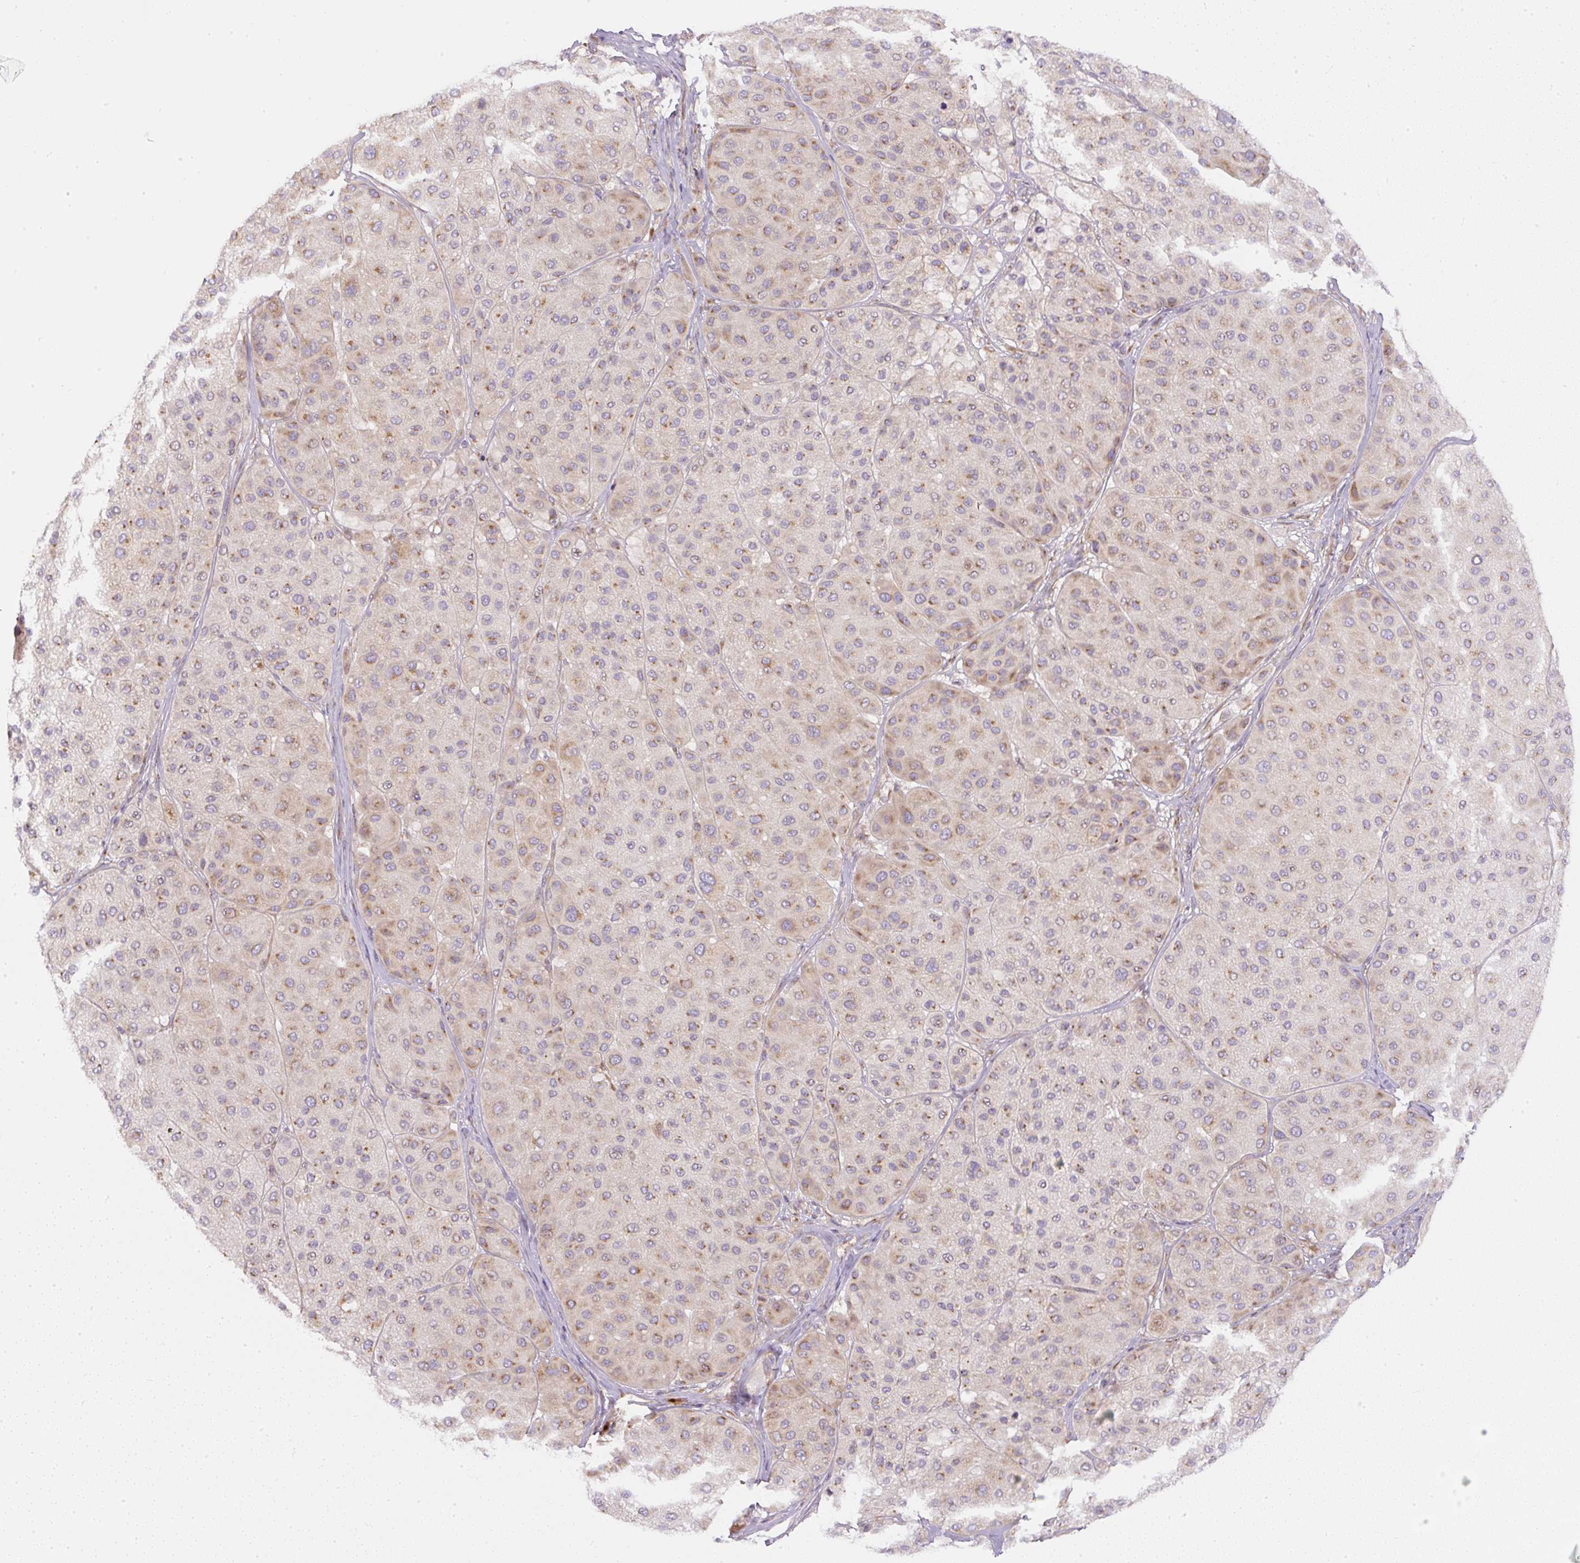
{"staining": {"intensity": "moderate", "quantity": ">75%", "location": "cytoplasmic/membranous"}, "tissue": "melanoma", "cell_type": "Tumor cells", "image_type": "cancer", "snomed": [{"axis": "morphology", "description": "Malignant melanoma, Metastatic site"}, {"axis": "topography", "description": "Smooth muscle"}], "caption": "There is medium levels of moderate cytoplasmic/membranous staining in tumor cells of malignant melanoma (metastatic site), as demonstrated by immunohistochemical staining (brown color).", "gene": "MLX", "patient": {"sex": "male", "age": 41}}